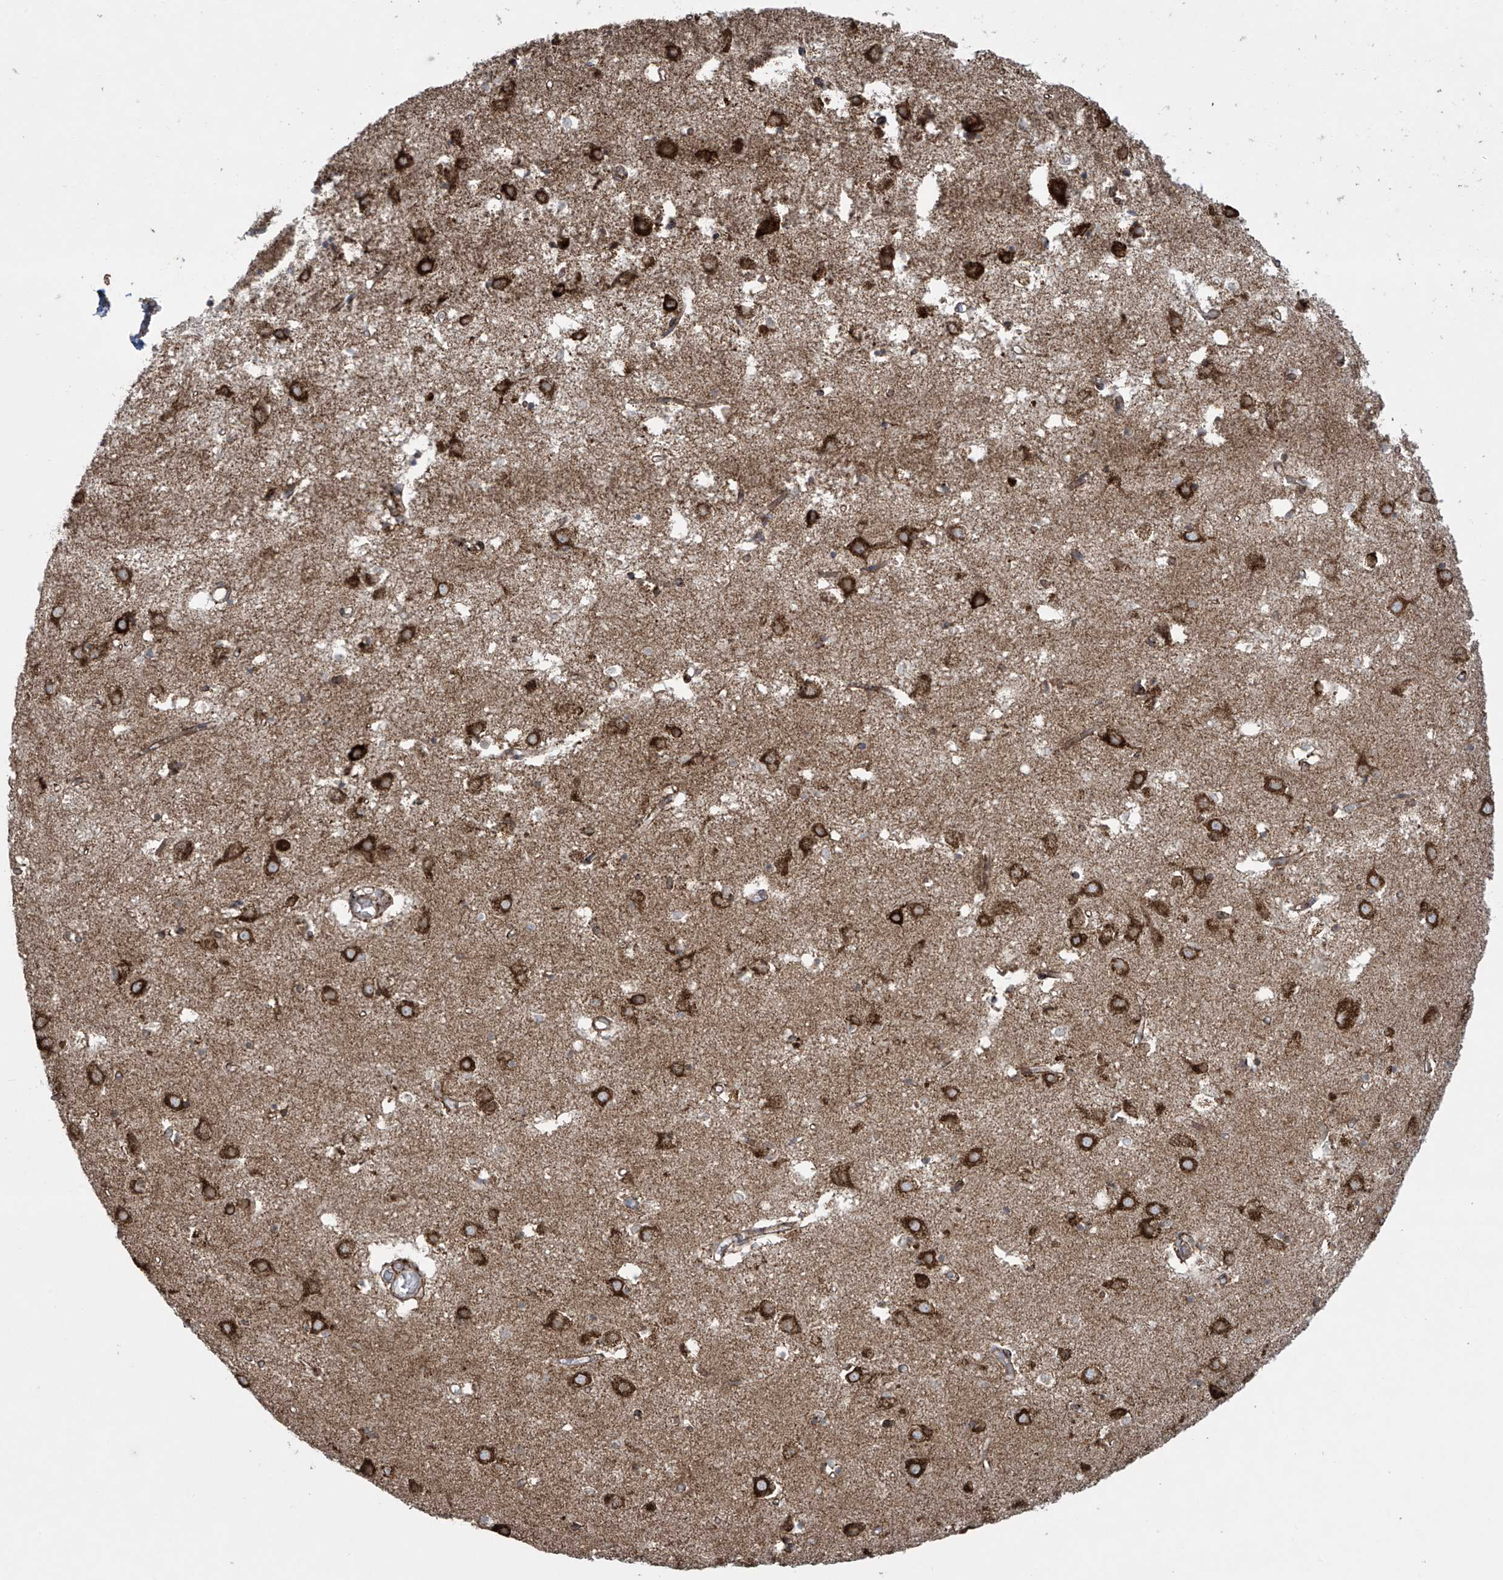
{"staining": {"intensity": "moderate", "quantity": "25%-75%", "location": "cytoplasmic/membranous"}, "tissue": "caudate", "cell_type": "Glial cells", "image_type": "normal", "snomed": [{"axis": "morphology", "description": "Normal tissue, NOS"}, {"axis": "topography", "description": "Lateral ventricle wall"}], "caption": "The immunohistochemical stain shows moderate cytoplasmic/membranous positivity in glial cells of normal caudate. (DAB (3,3'-diaminobenzidine) = brown stain, brightfield microscopy at high magnification).", "gene": "MX1", "patient": {"sex": "male", "age": 70}}